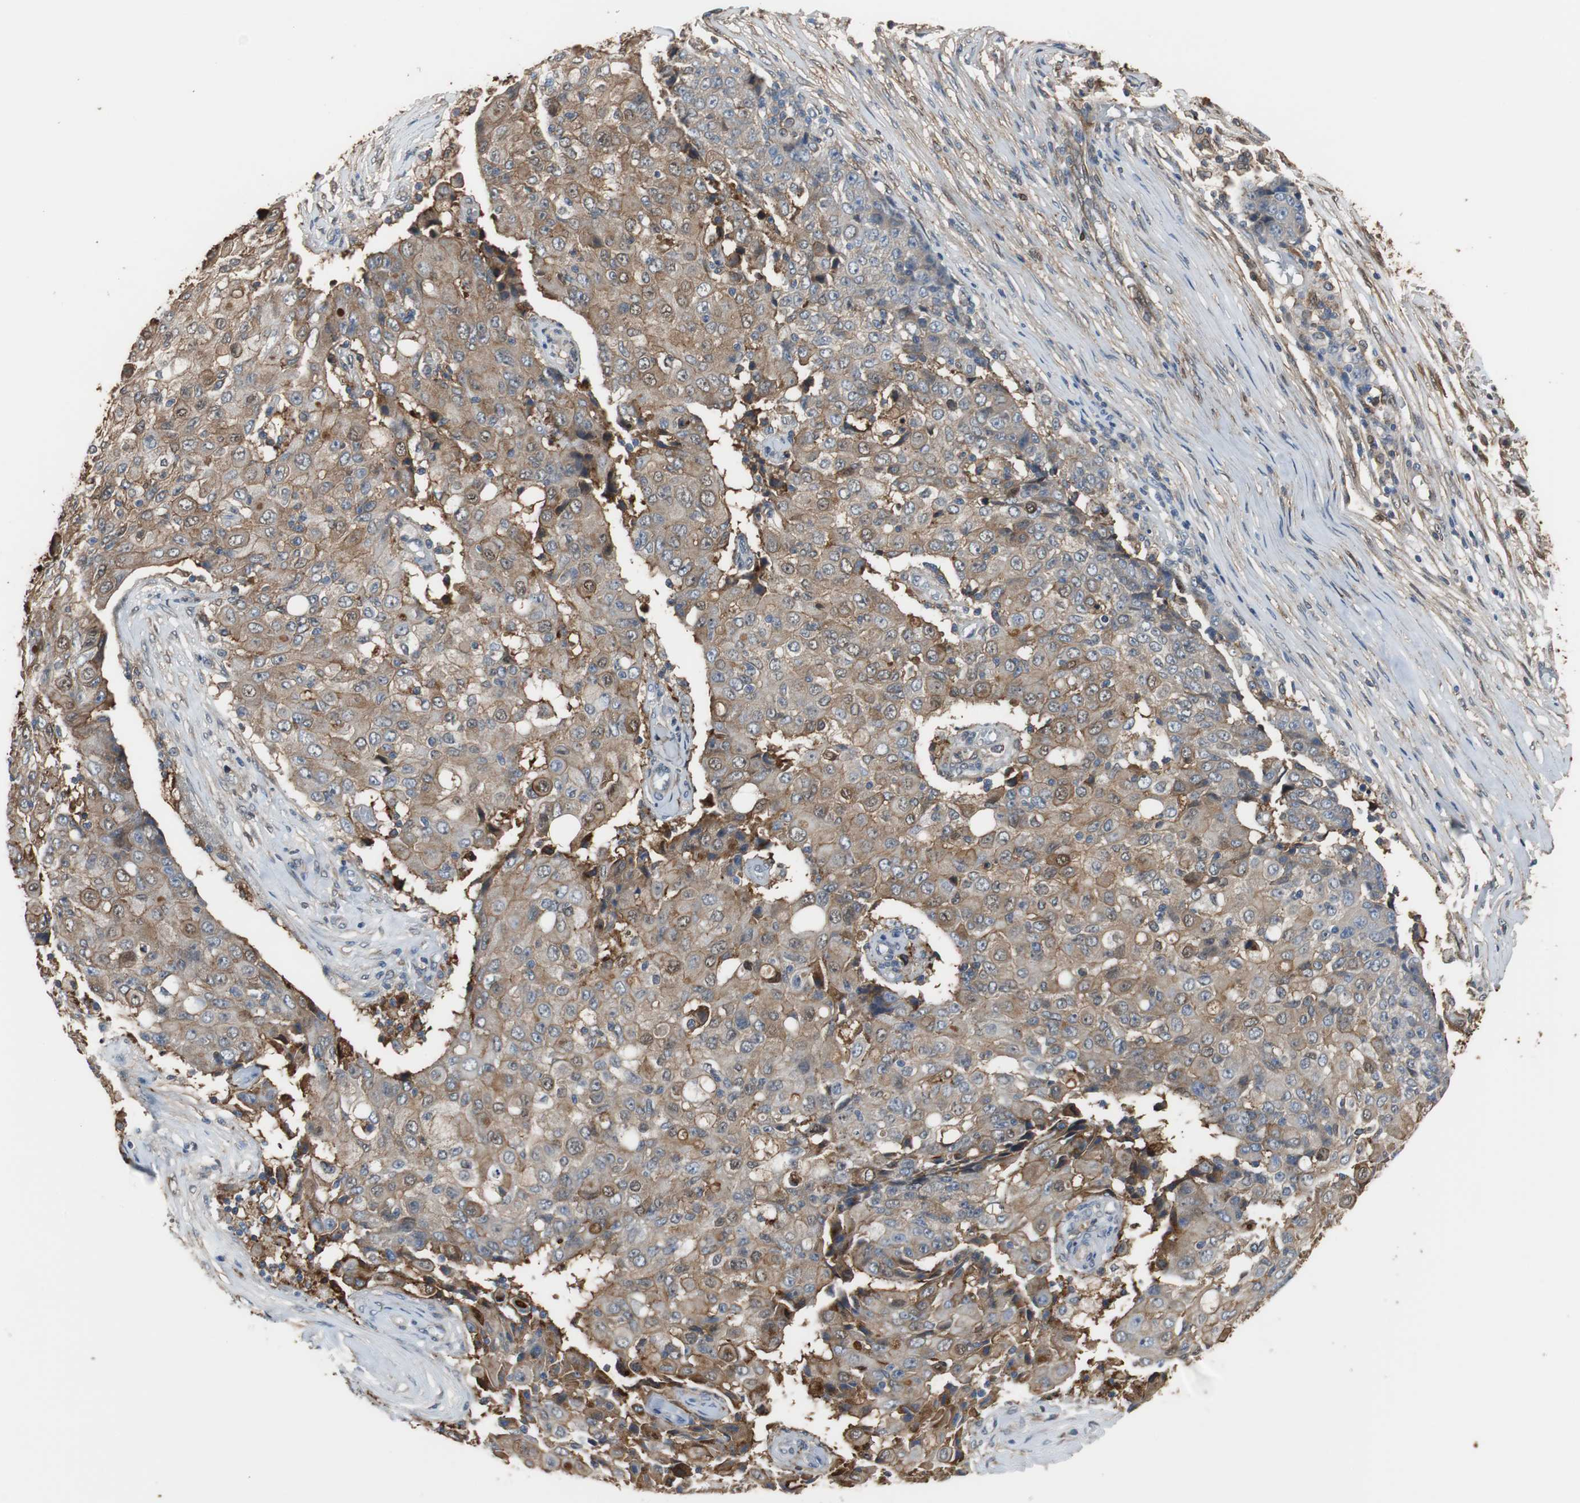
{"staining": {"intensity": "moderate", "quantity": "25%-75%", "location": "cytoplasmic/membranous"}, "tissue": "ovarian cancer", "cell_type": "Tumor cells", "image_type": "cancer", "snomed": [{"axis": "morphology", "description": "Carcinoma, endometroid"}, {"axis": "topography", "description": "Ovary"}], "caption": "There is medium levels of moderate cytoplasmic/membranous staining in tumor cells of endometroid carcinoma (ovarian), as demonstrated by immunohistochemical staining (brown color).", "gene": "ANXA4", "patient": {"sex": "female", "age": 42}}